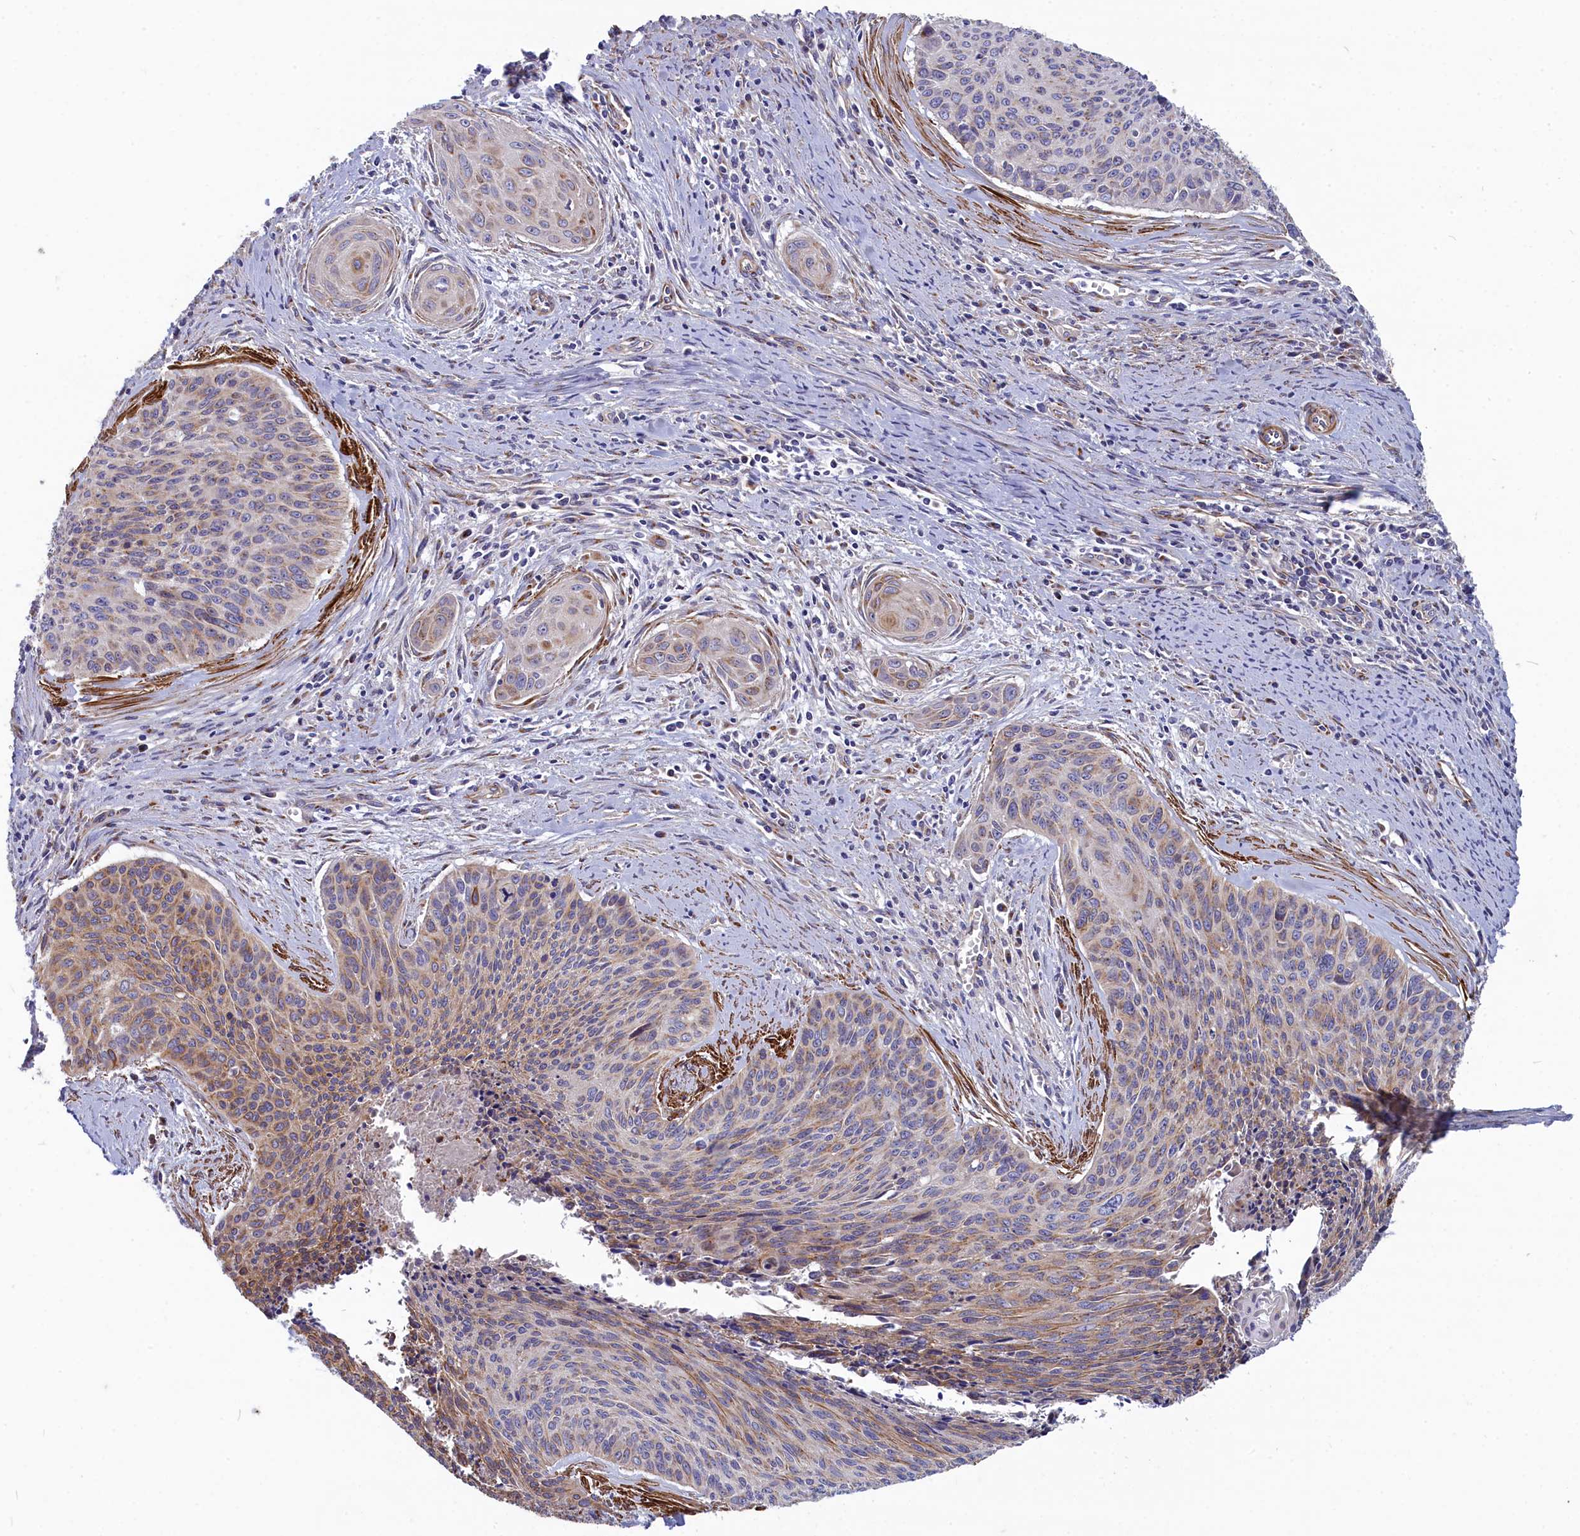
{"staining": {"intensity": "moderate", "quantity": "<25%", "location": "cytoplasmic/membranous"}, "tissue": "cervical cancer", "cell_type": "Tumor cells", "image_type": "cancer", "snomed": [{"axis": "morphology", "description": "Squamous cell carcinoma, NOS"}, {"axis": "topography", "description": "Cervix"}], "caption": "Immunohistochemical staining of cervical squamous cell carcinoma displays low levels of moderate cytoplasmic/membranous protein staining in approximately <25% of tumor cells.", "gene": "TUBGCP4", "patient": {"sex": "female", "age": 55}}